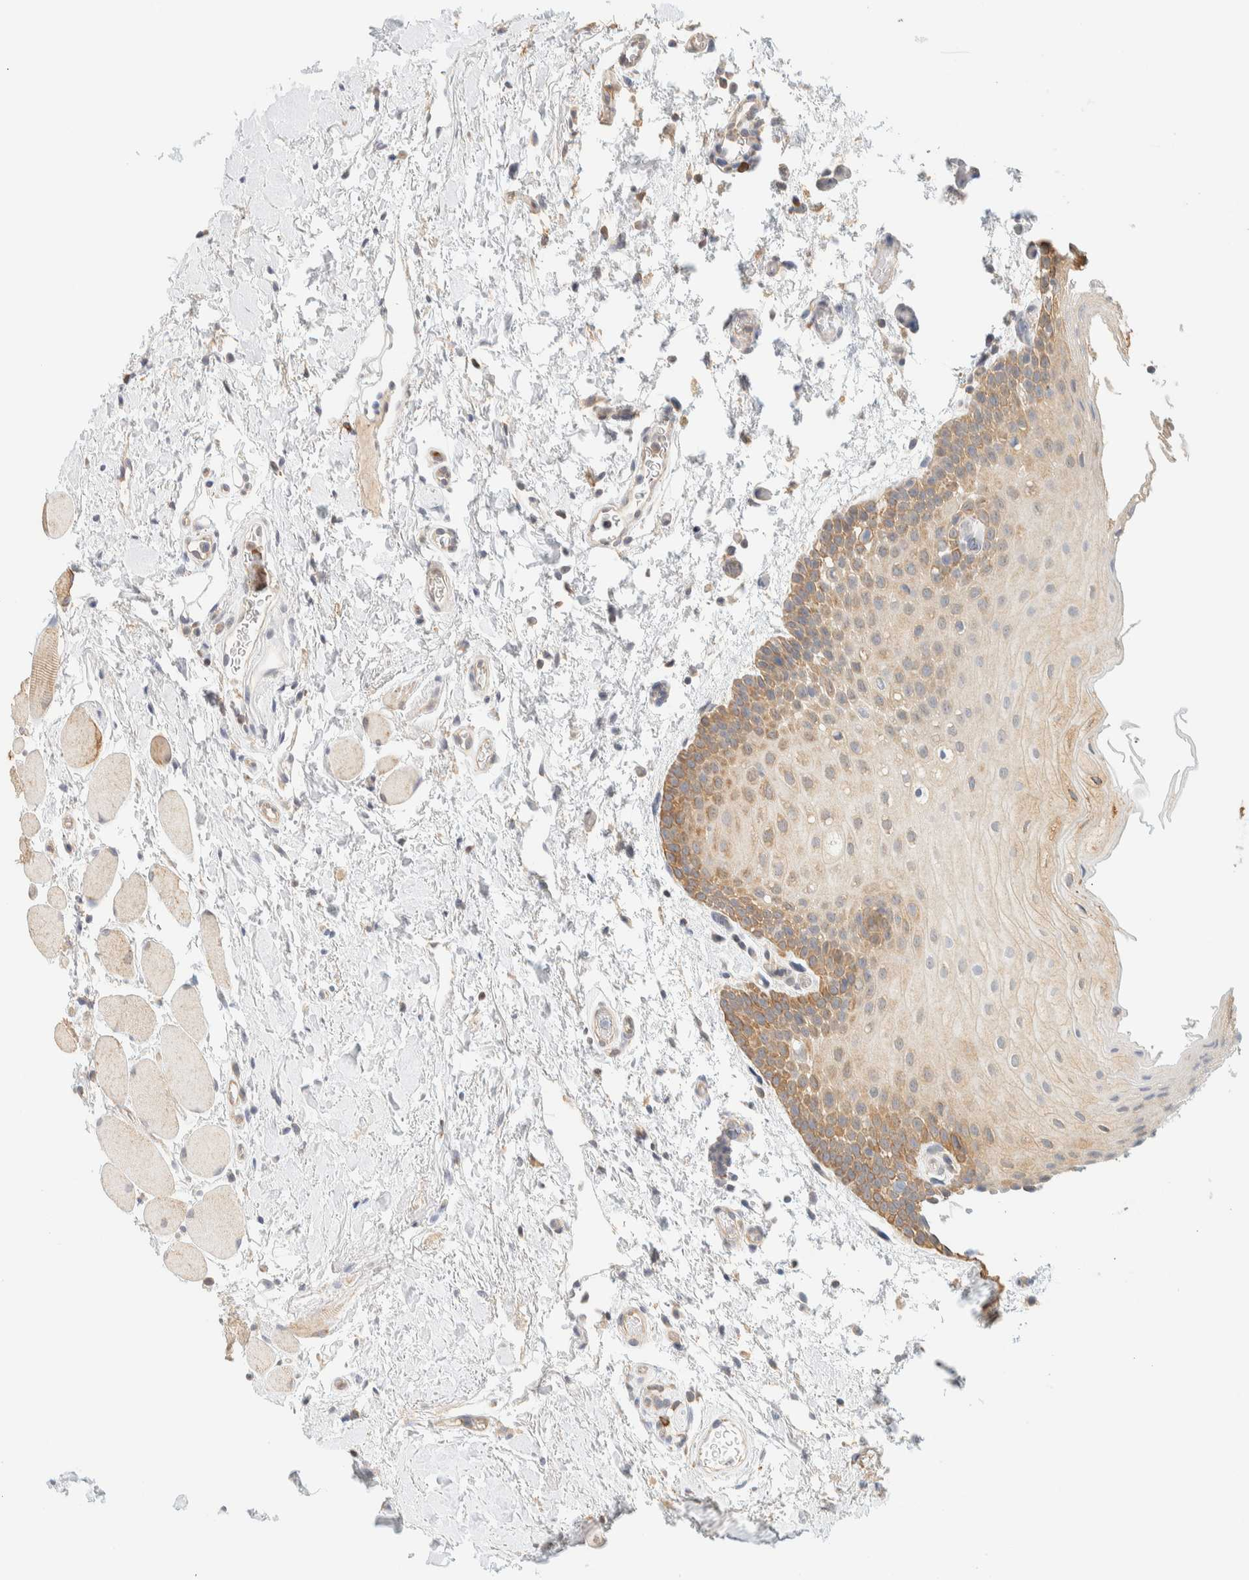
{"staining": {"intensity": "moderate", "quantity": "25%-75%", "location": "cytoplasmic/membranous"}, "tissue": "oral mucosa", "cell_type": "Squamous epithelial cells", "image_type": "normal", "snomed": [{"axis": "morphology", "description": "Normal tissue, NOS"}, {"axis": "topography", "description": "Oral tissue"}], "caption": "Squamous epithelial cells reveal moderate cytoplasmic/membranous staining in approximately 25%-75% of cells in unremarkable oral mucosa. Ihc stains the protein of interest in brown and the nuclei are stained blue.", "gene": "TBC1D8B", "patient": {"sex": "male", "age": 62}}